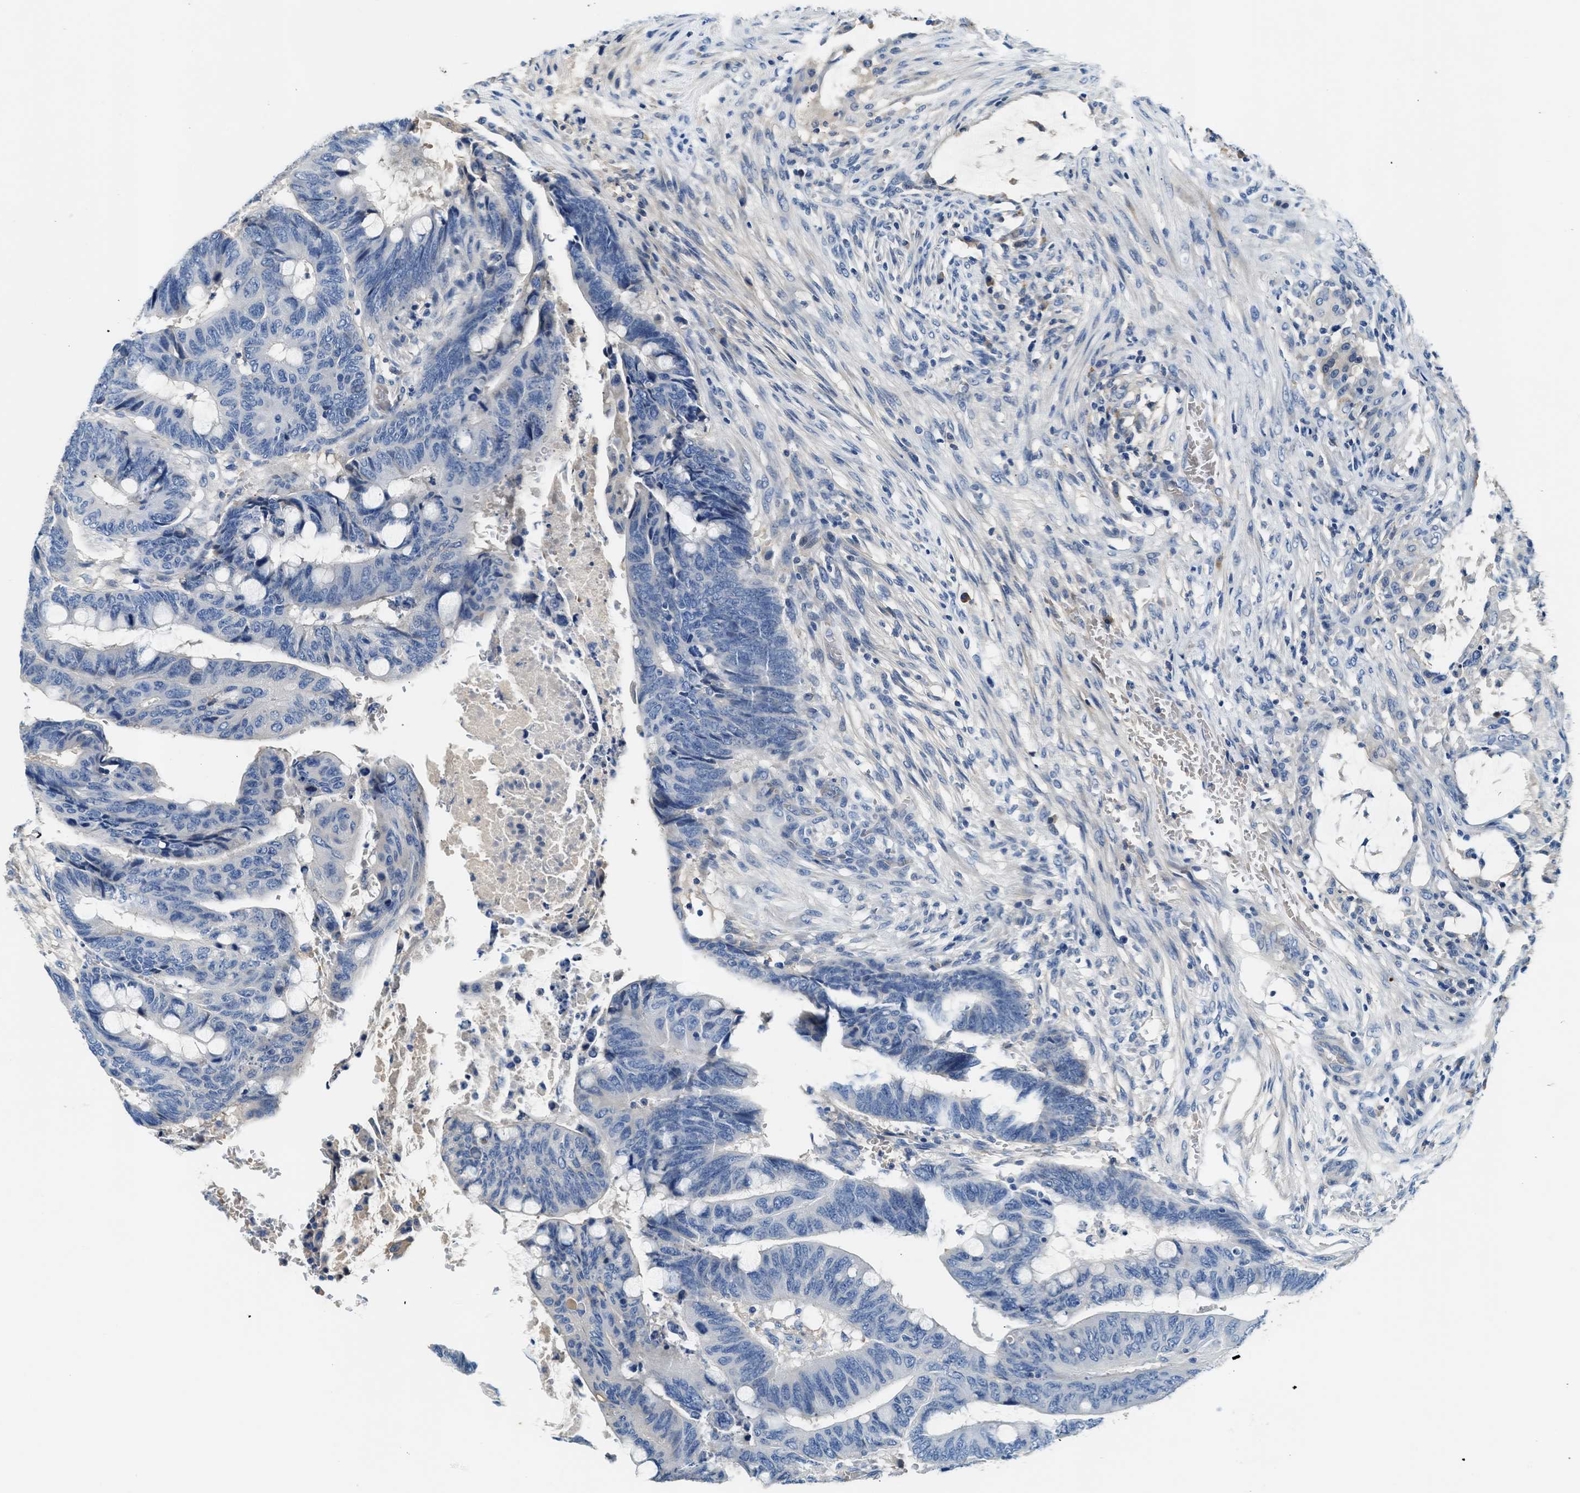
{"staining": {"intensity": "negative", "quantity": "none", "location": "none"}, "tissue": "colorectal cancer", "cell_type": "Tumor cells", "image_type": "cancer", "snomed": [{"axis": "morphology", "description": "Normal tissue, NOS"}, {"axis": "morphology", "description": "Adenocarcinoma, NOS"}, {"axis": "topography", "description": "Rectum"}, {"axis": "topography", "description": "Peripheral nerve tissue"}], "caption": "This histopathology image is of colorectal cancer (adenocarcinoma) stained with immunohistochemistry to label a protein in brown with the nuclei are counter-stained blue. There is no staining in tumor cells.", "gene": "RWDD2B", "patient": {"sex": "male", "age": 92}}